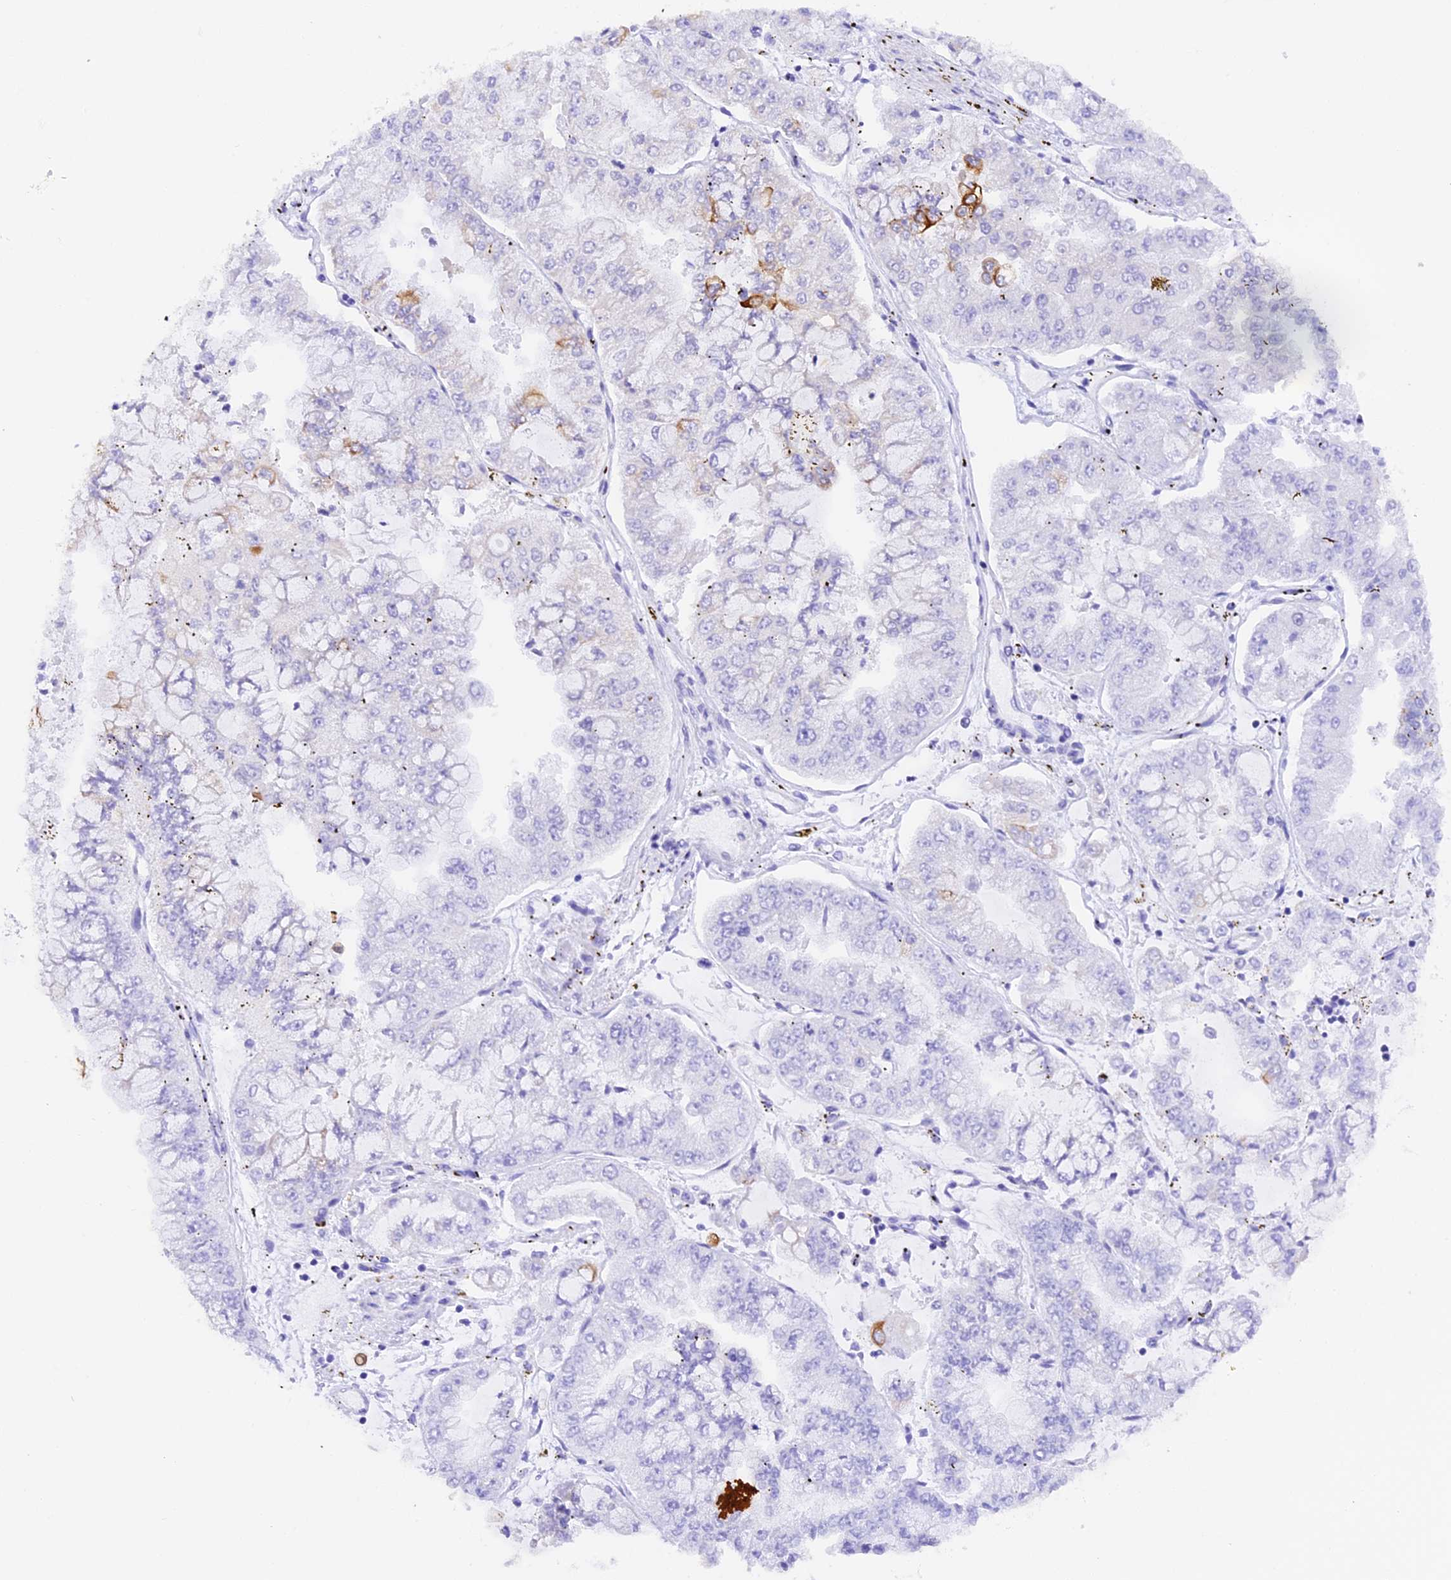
{"staining": {"intensity": "moderate", "quantity": "<25%", "location": "cytoplasmic/membranous"}, "tissue": "stomach cancer", "cell_type": "Tumor cells", "image_type": "cancer", "snomed": [{"axis": "morphology", "description": "Adenocarcinoma, NOS"}, {"axis": "topography", "description": "Stomach"}], "caption": "Protein staining of stomach cancer (adenocarcinoma) tissue shows moderate cytoplasmic/membranous staining in about <25% of tumor cells.", "gene": "PKIA", "patient": {"sex": "male", "age": 76}}